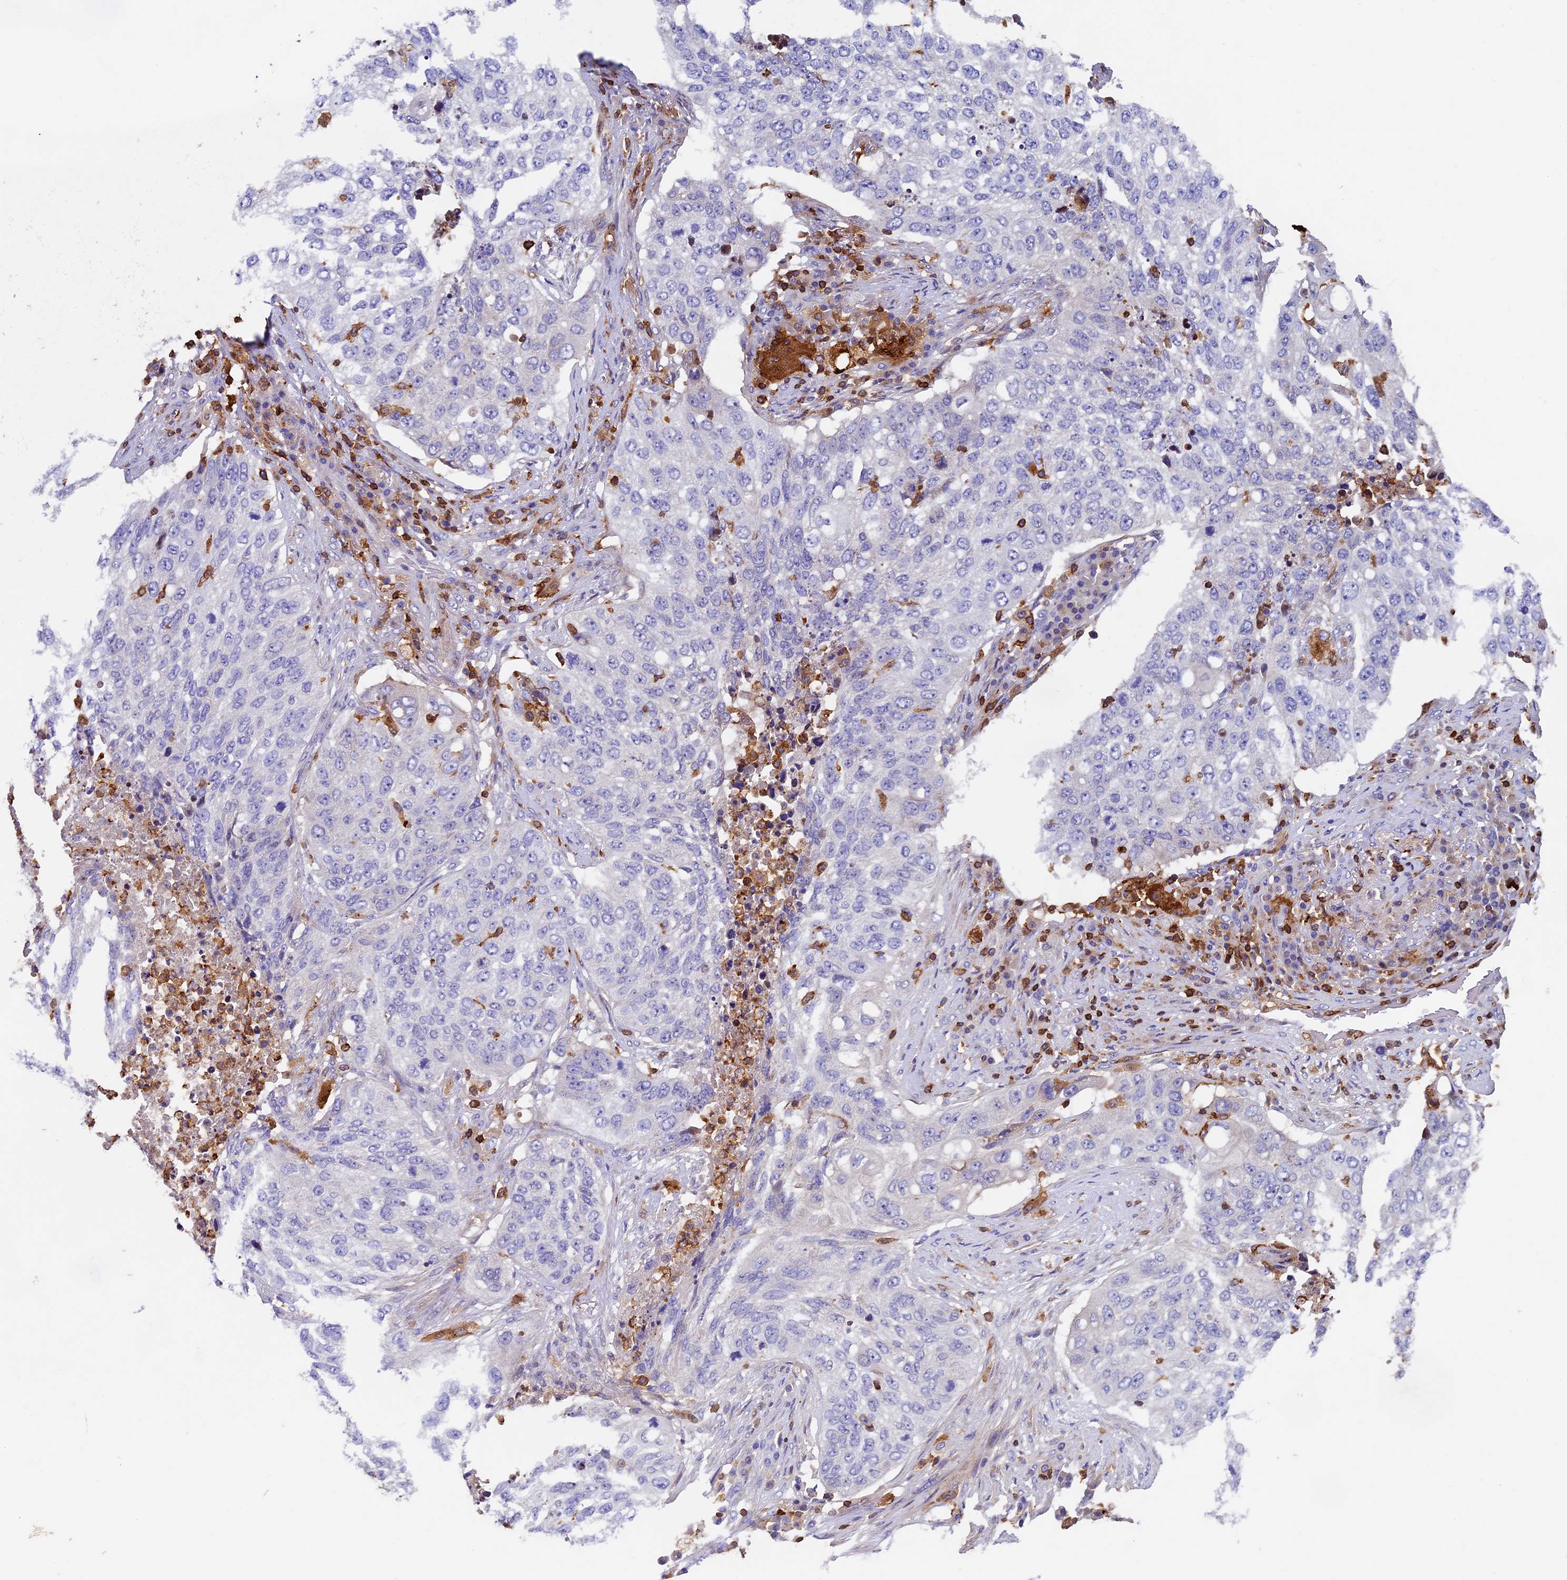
{"staining": {"intensity": "negative", "quantity": "none", "location": "none"}, "tissue": "lung cancer", "cell_type": "Tumor cells", "image_type": "cancer", "snomed": [{"axis": "morphology", "description": "Squamous cell carcinoma, NOS"}, {"axis": "topography", "description": "Lung"}], "caption": "DAB immunohistochemical staining of squamous cell carcinoma (lung) displays no significant positivity in tumor cells.", "gene": "ADAT1", "patient": {"sex": "female", "age": 63}}